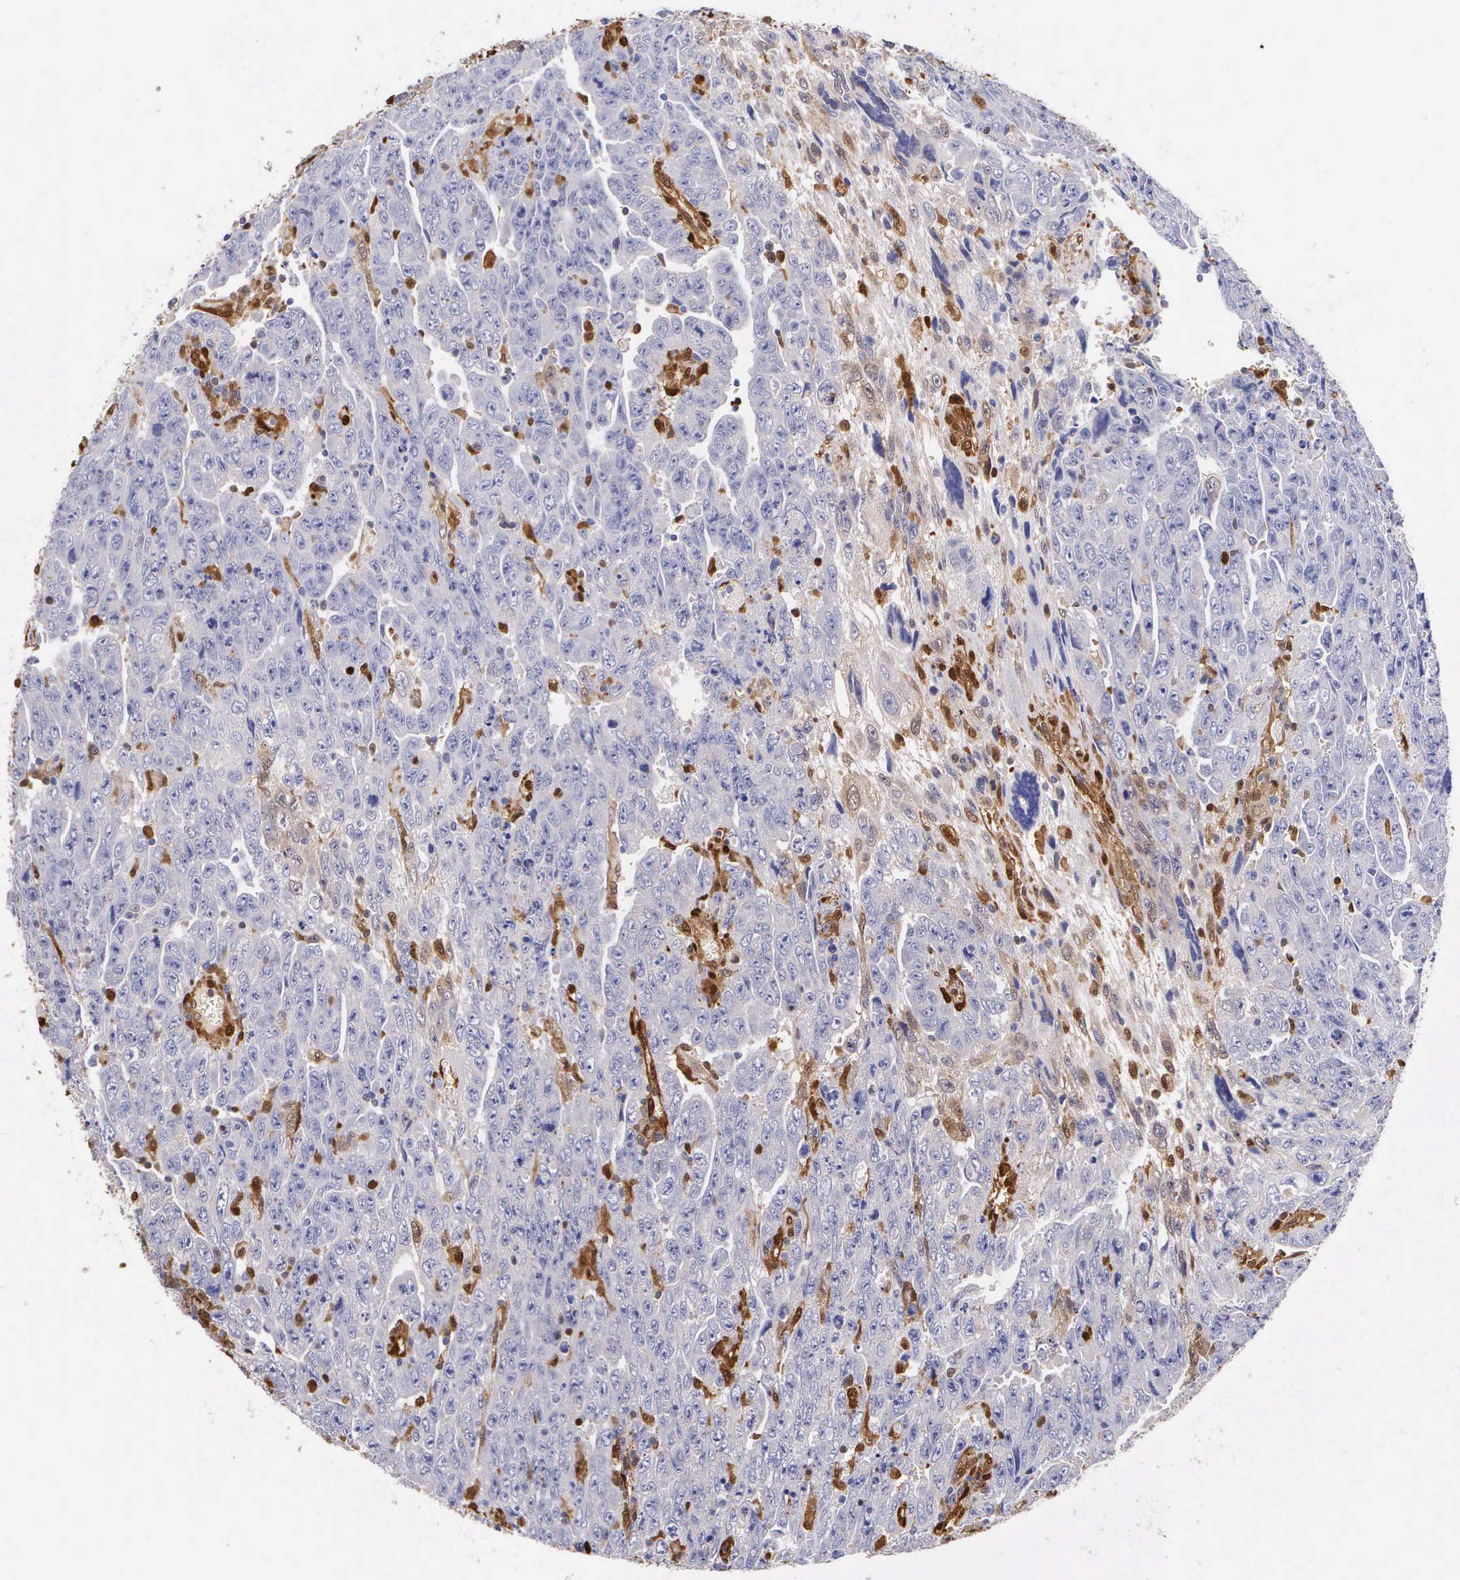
{"staining": {"intensity": "negative", "quantity": "none", "location": "none"}, "tissue": "testis cancer", "cell_type": "Tumor cells", "image_type": "cancer", "snomed": [{"axis": "morphology", "description": "Carcinoma, Embryonal, NOS"}, {"axis": "topography", "description": "Testis"}], "caption": "High power microscopy micrograph of an IHC micrograph of testis cancer, revealing no significant staining in tumor cells.", "gene": "LGALS1", "patient": {"sex": "male", "age": 28}}